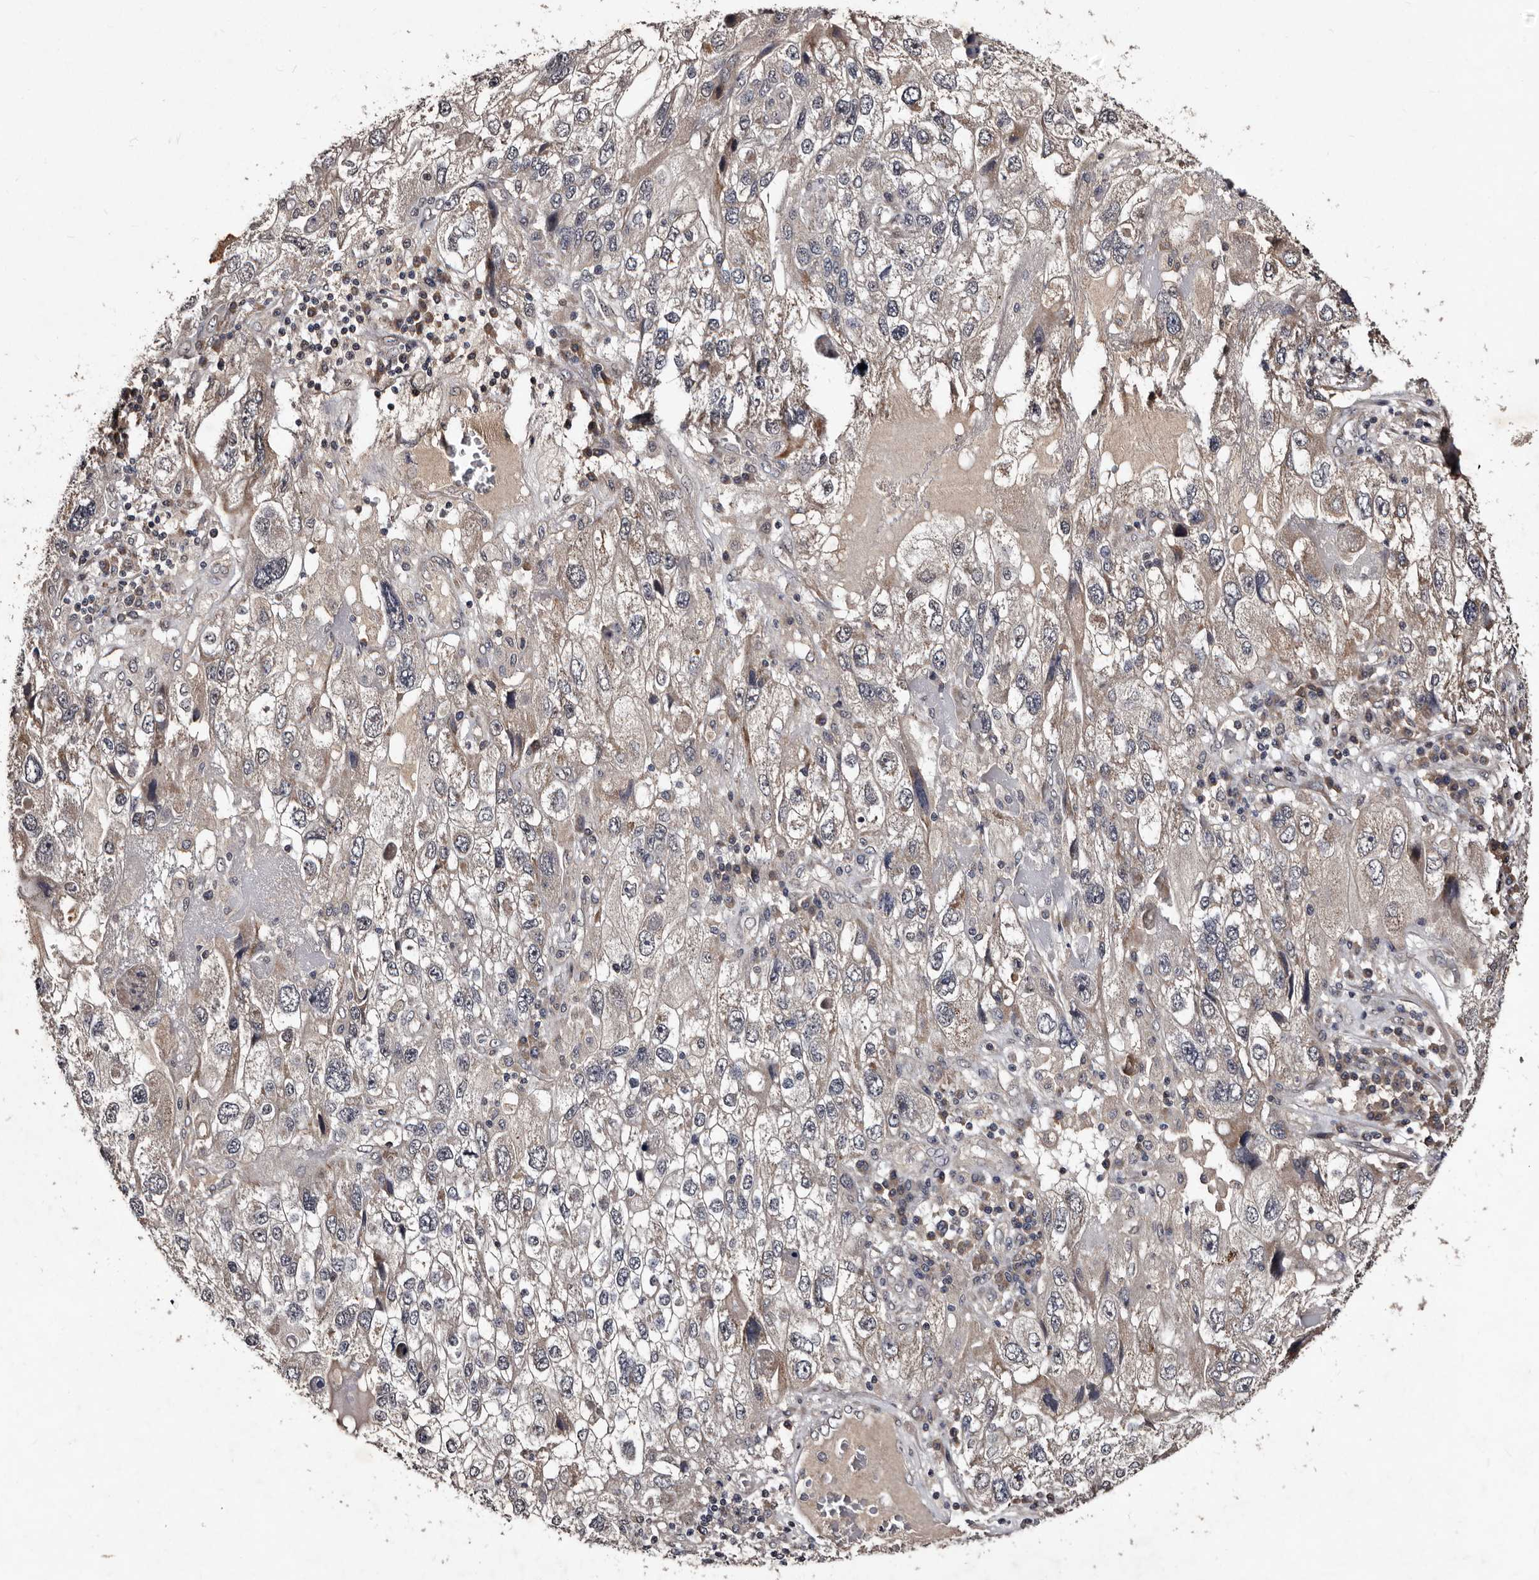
{"staining": {"intensity": "negative", "quantity": "none", "location": "none"}, "tissue": "endometrial cancer", "cell_type": "Tumor cells", "image_type": "cancer", "snomed": [{"axis": "morphology", "description": "Adenocarcinoma, NOS"}, {"axis": "topography", "description": "Endometrium"}], "caption": "The image shows no significant positivity in tumor cells of endometrial cancer (adenocarcinoma).", "gene": "MKRN3", "patient": {"sex": "female", "age": 49}}